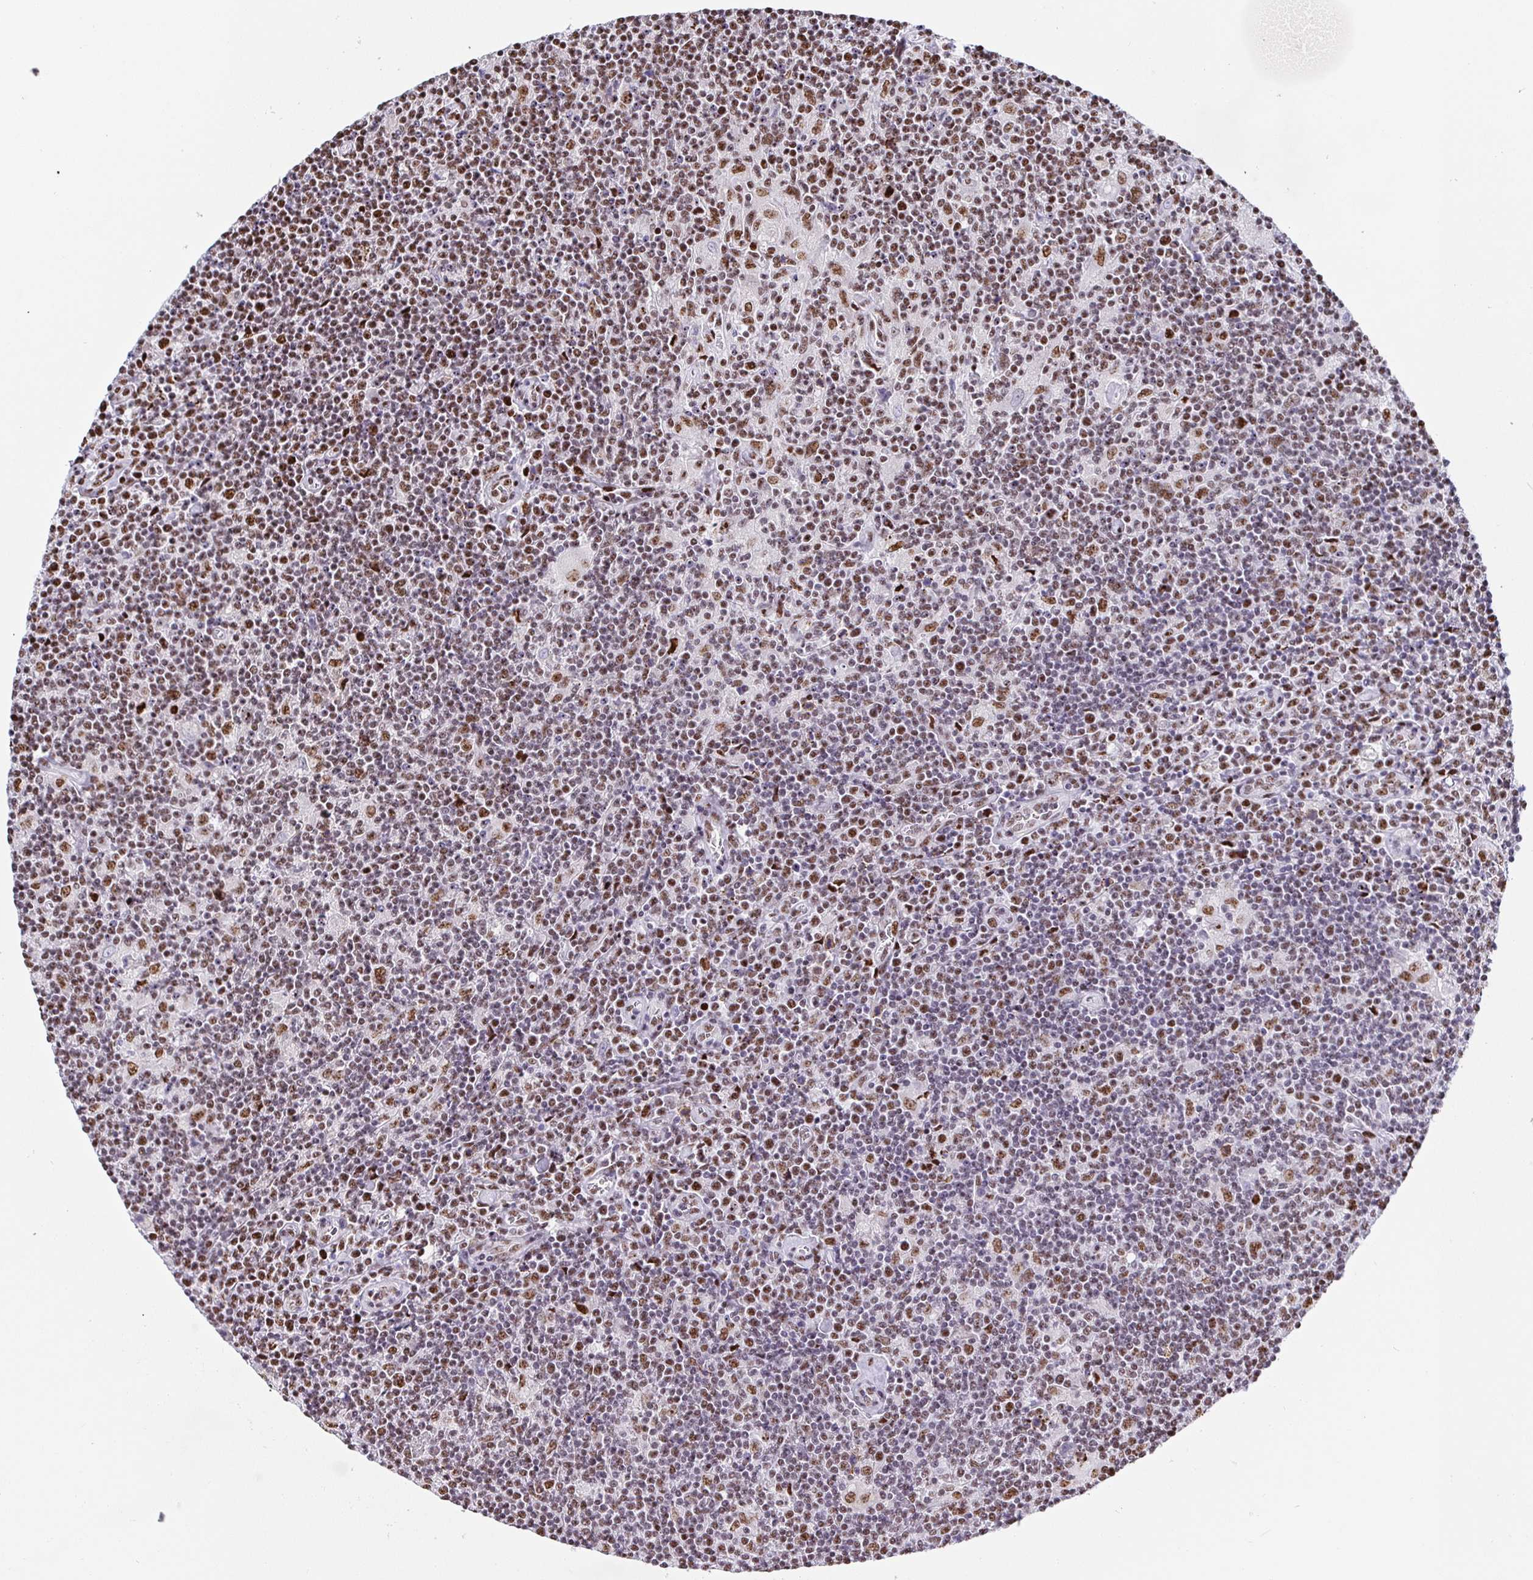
{"staining": {"intensity": "moderate", "quantity": ">75%", "location": "nuclear"}, "tissue": "lymphoma", "cell_type": "Tumor cells", "image_type": "cancer", "snomed": [{"axis": "morphology", "description": "Hodgkin's disease, NOS"}, {"axis": "topography", "description": "Lymph node"}], "caption": "Lymphoma tissue shows moderate nuclear staining in about >75% of tumor cells, visualized by immunohistochemistry.", "gene": "SETD5", "patient": {"sex": "male", "age": 40}}